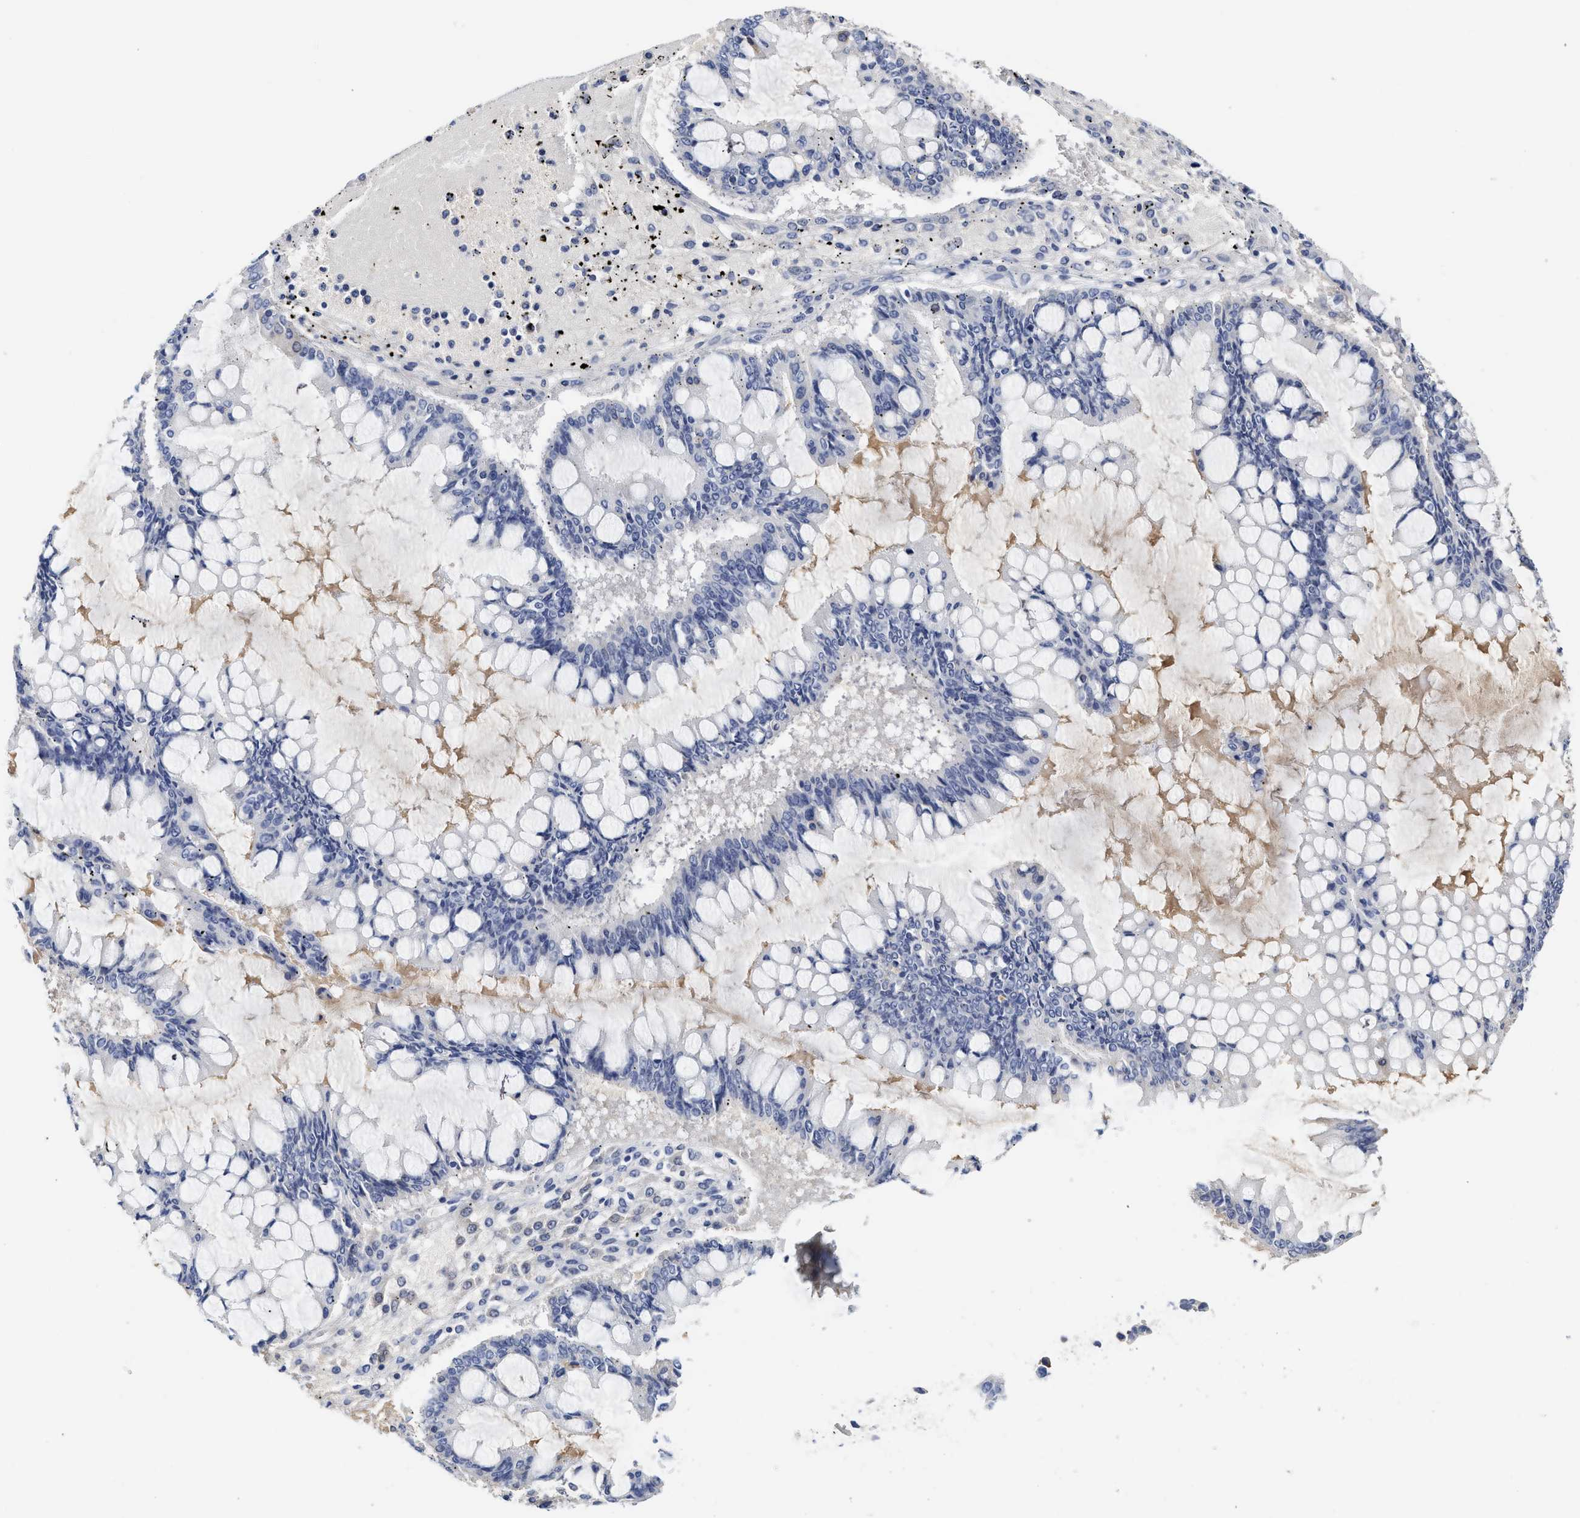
{"staining": {"intensity": "negative", "quantity": "none", "location": "none"}, "tissue": "ovarian cancer", "cell_type": "Tumor cells", "image_type": "cancer", "snomed": [{"axis": "morphology", "description": "Cystadenocarcinoma, mucinous, NOS"}, {"axis": "topography", "description": "Ovary"}], "caption": "This is an immunohistochemistry (IHC) micrograph of human mucinous cystadenocarcinoma (ovarian). There is no staining in tumor cells.", "gene": "C2", "patient": {"sex": "female", "age": 73}}